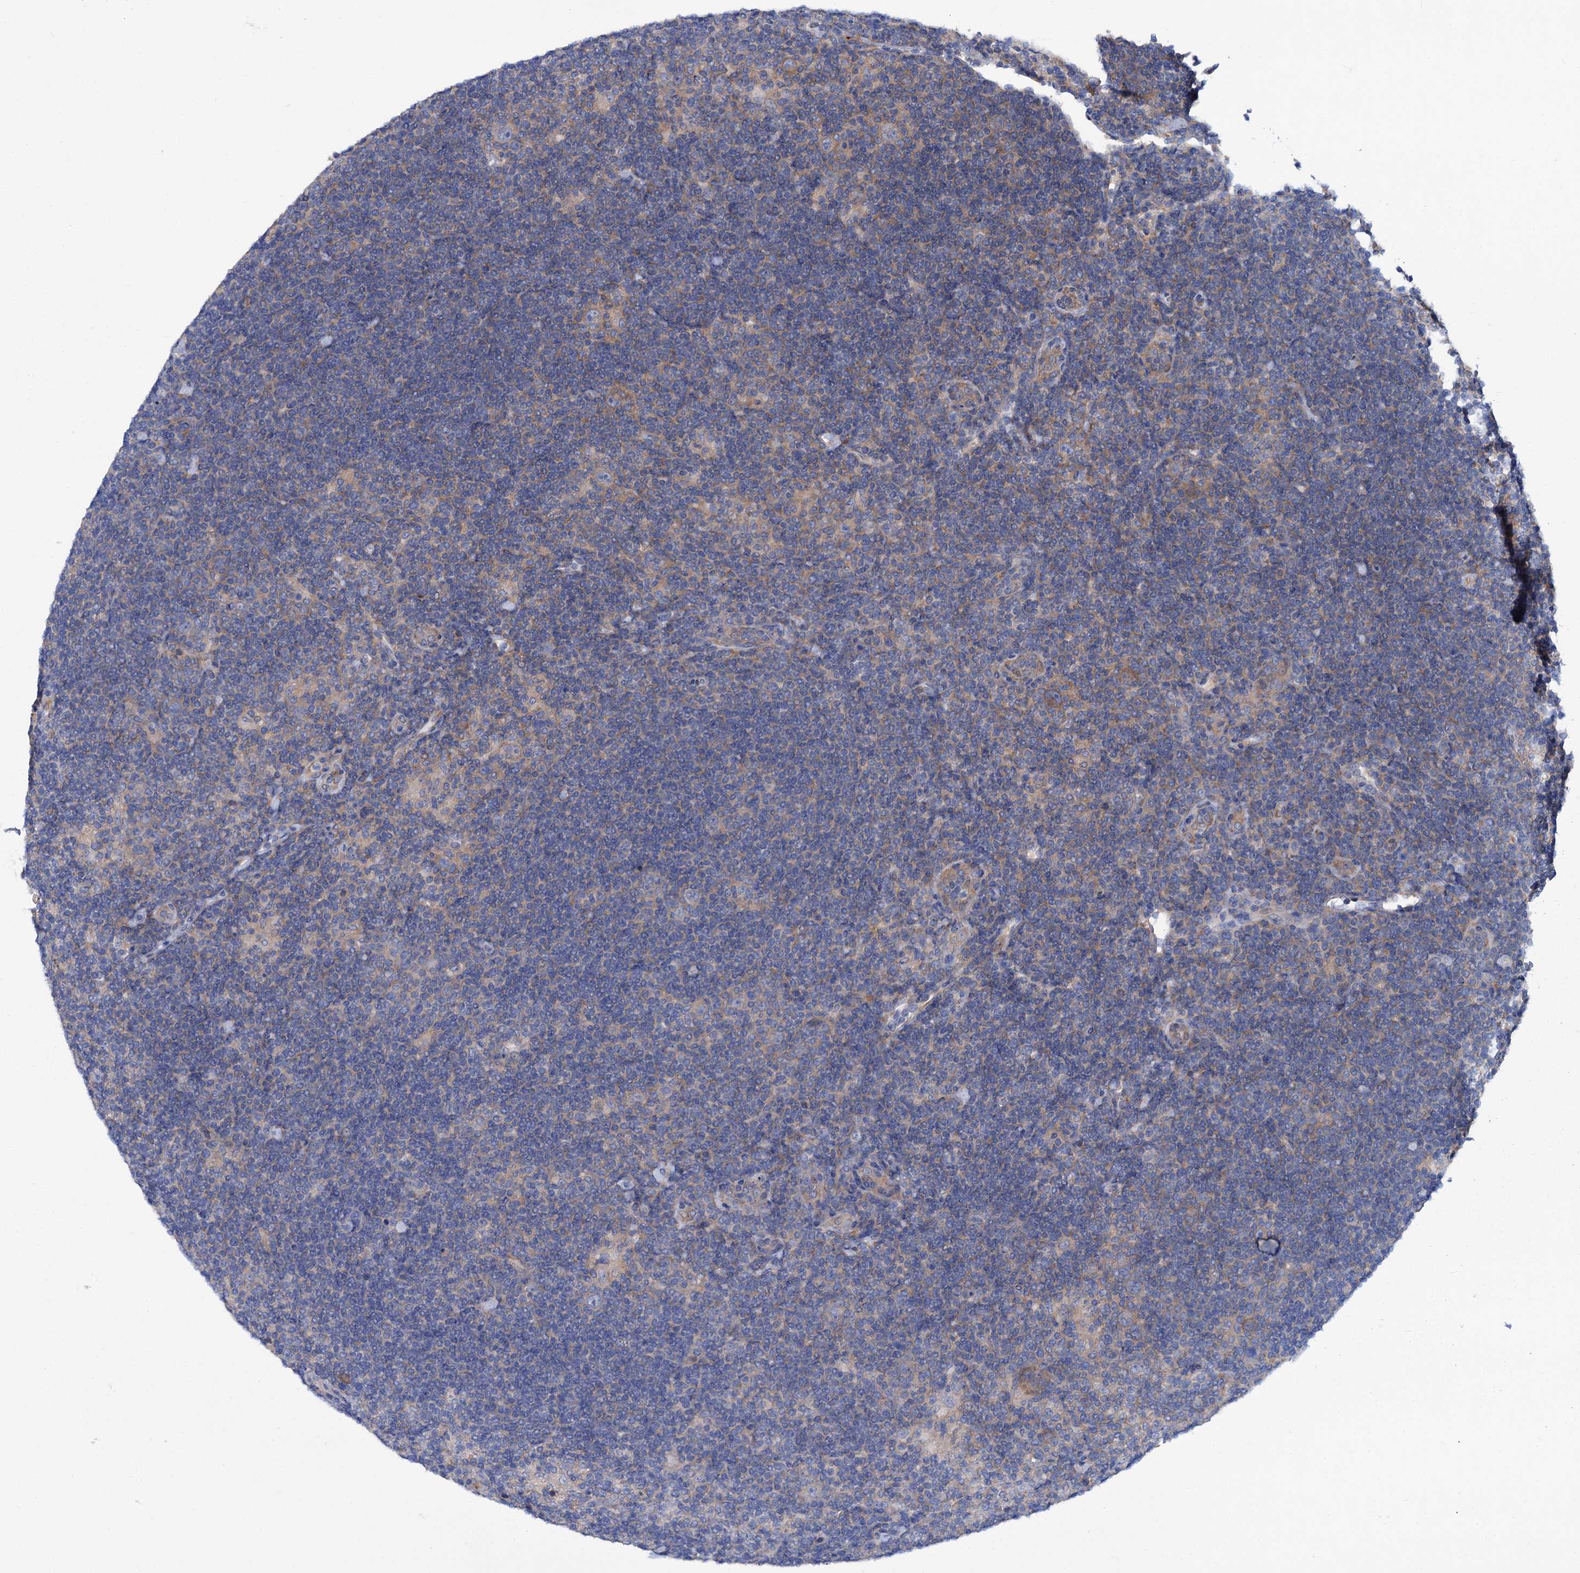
{"staining": {"intensity": "weak", "quantity": "<25%", "location": "cytoplasmic/membranous"}, "tissue": "lymphoma", "cell_type": "Tumor cells", "image_type": "cancer", "snomed": [{"axis": "morphology", "description": "Hodgkin's disease, NOS"}, {"axis": "topography", "description": "Lymph node"}], "caption": "Tumor cells show no significant protein staining in Hodgkin's disease. The staining was performed using DAB to visualize the protein expression in brown, while the nuclei were stained in blue with hematoxylin (Magnification: 20x).", "gene": "TRIM55", "patient": {"sex": "female", "age": 57}}